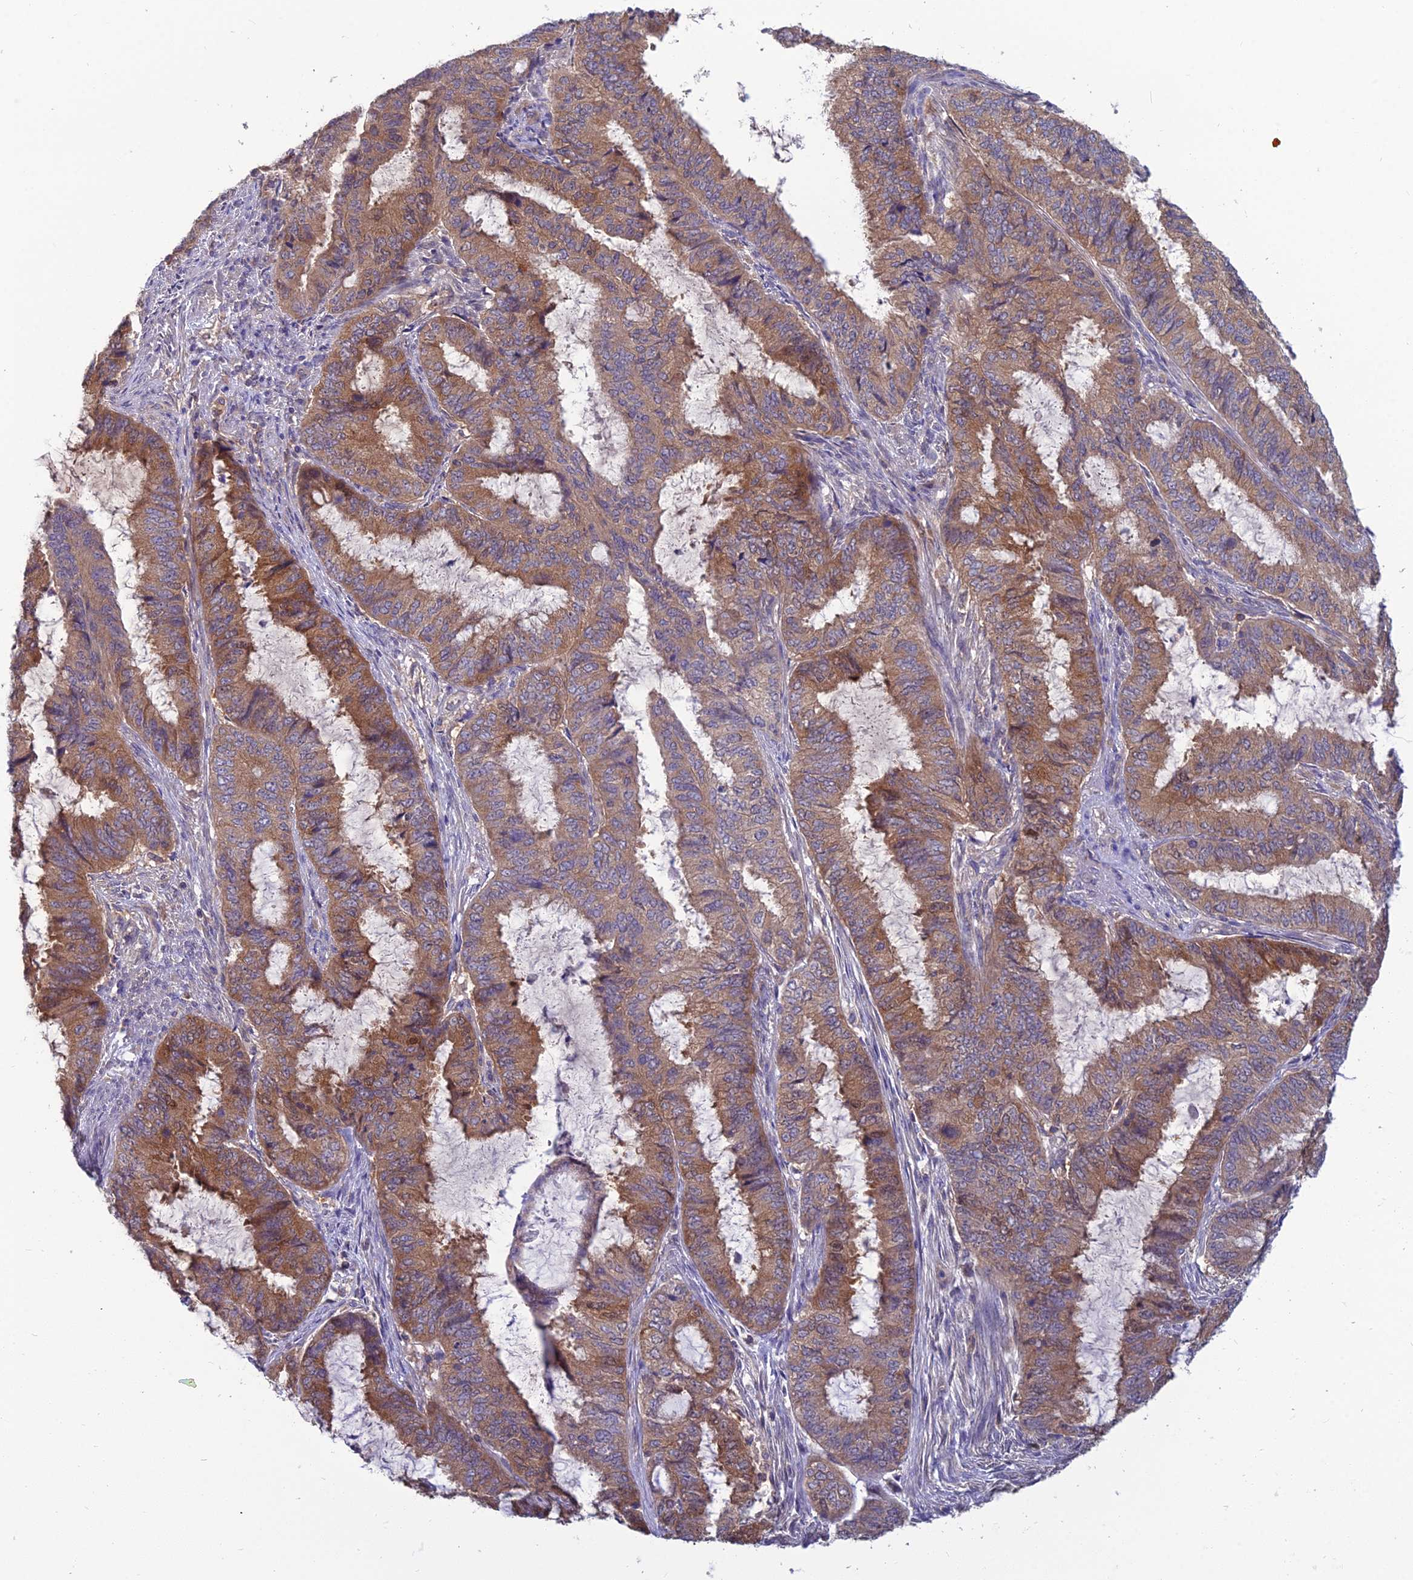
{"staining": {"intensity": "moderate", "quantity": ">75%", "location": "cytoplasmic/membranous"}, "tissue": "endometrial cancer", "cell_type": "Tumor cells", "image_type": "cancer", "snomed": [{"axis": "morphology", "description": "Adenocarcinoma, NOS"}, {"axis": "topography", "description": "Endometrium"}], "caption": "IHC staining of adenocarcinoma (endometrial), which shows medium levels of moderate cytoplasmic/membranous positivity in about >75% of tumor cells indicating moderate cytoplasmic/membranous protein expression. The staining was performed using DAB (3,3'-diaminobenzidine) (brown) for protein detection and nuclei were counterstained in hematoxylin (blue).", "gene": "MVD", "patient": {"sex": "female", "age": 51}}